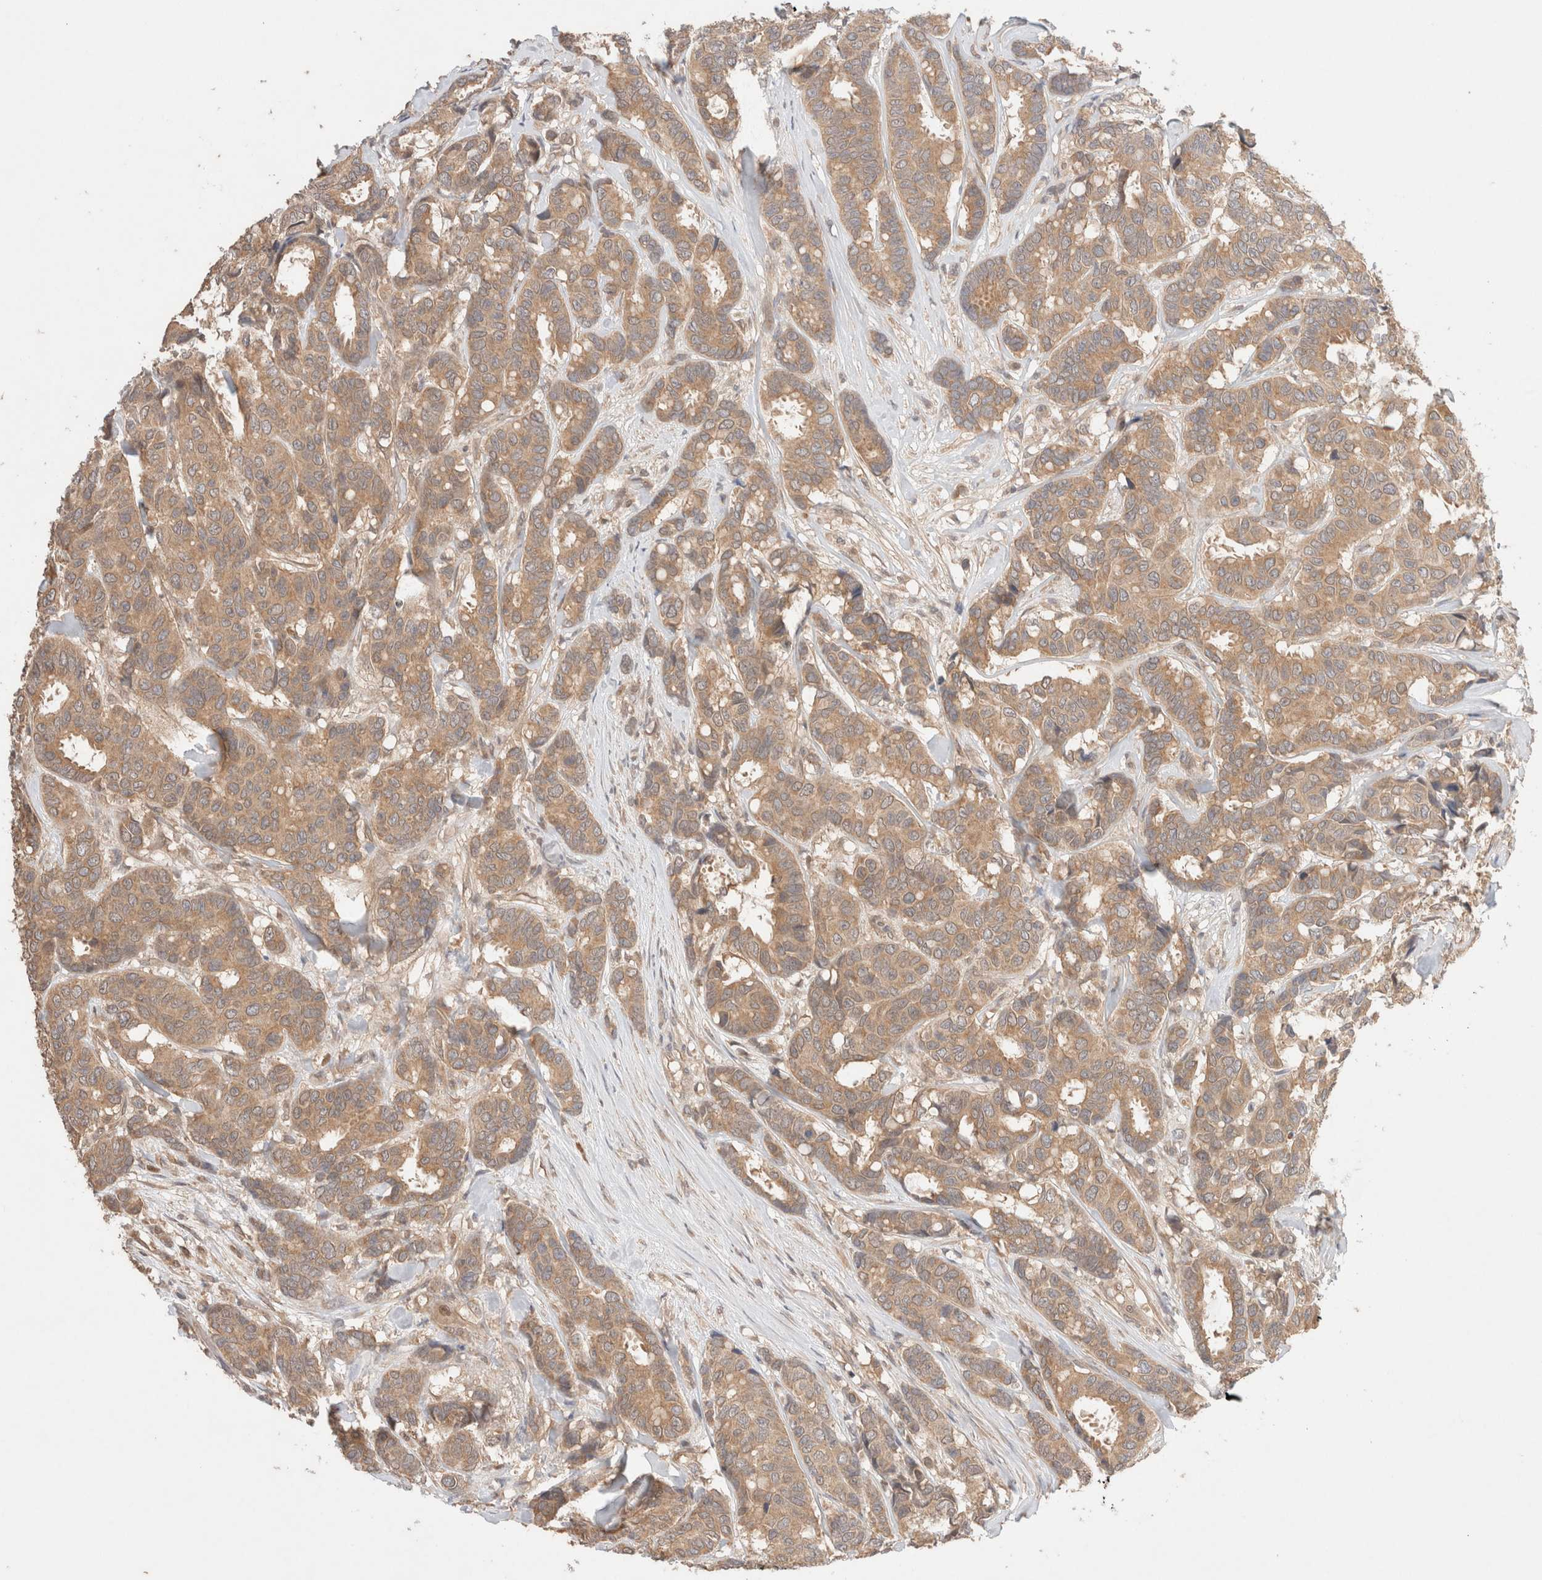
{"staining": {"intensity": "moderate", "quantity": ">75%", "location": "cytoplasmic/membranous"}, "tissue": "breast cancer", "cell_type": "Tumor cells", "image_type": "cancer", "snomed": [{"axis": "morphology", "description": "Duct carcinoma"}, {"axis": "topography", "description": "Breast"}], "caption": "Immunohistochemical staining of human breast intraductal carcinoma shows medium levels of moderate cytoplasmic/membranous positivity in approximately >75% of tumor cells.", "gene": "CARNMT1", "patient": {"sex": "female", "age": 87}}